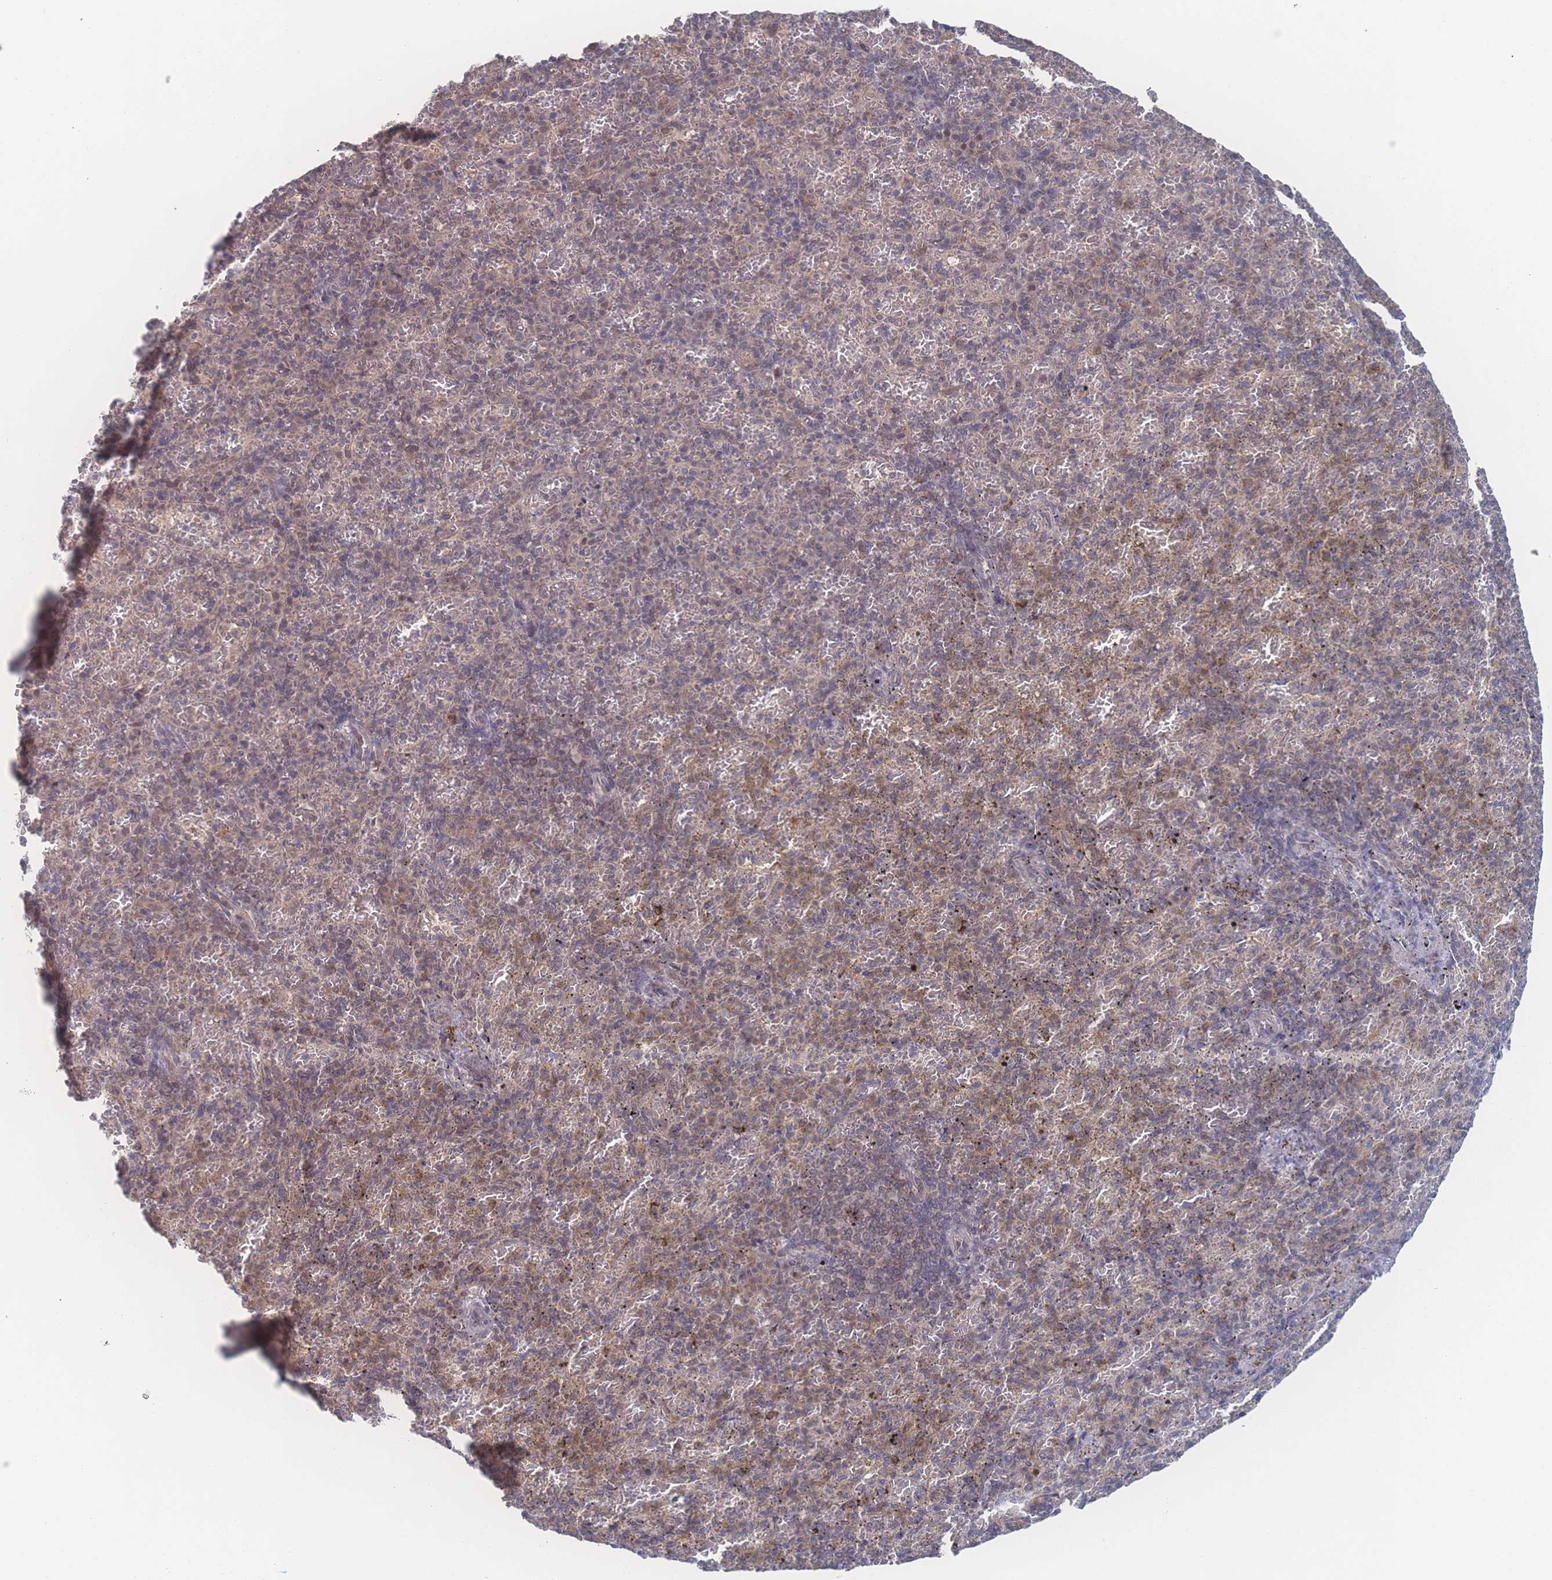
{"staining": {"intensity": "weak", "quantity": "25%-75%", "location": "cytoplasmic/membranous,nuclear"}, "tissue": "spleen", "cell_type": "Cells in red pulp", "image_type": "normal", "snomed": [{"axis": "morphology", "description": "Normal tissue, NOS"}, {"axis": "topography", "description": "Spleen"}], "caption": "IHC of normal spleen exhibits low levels of weak cytoplasmic/membranous,nuclear positivity in approximately 25%-75% of cells in red pulp.", "gene": "NBEAL1", "patient": {"sex": "female", "age": 74}}